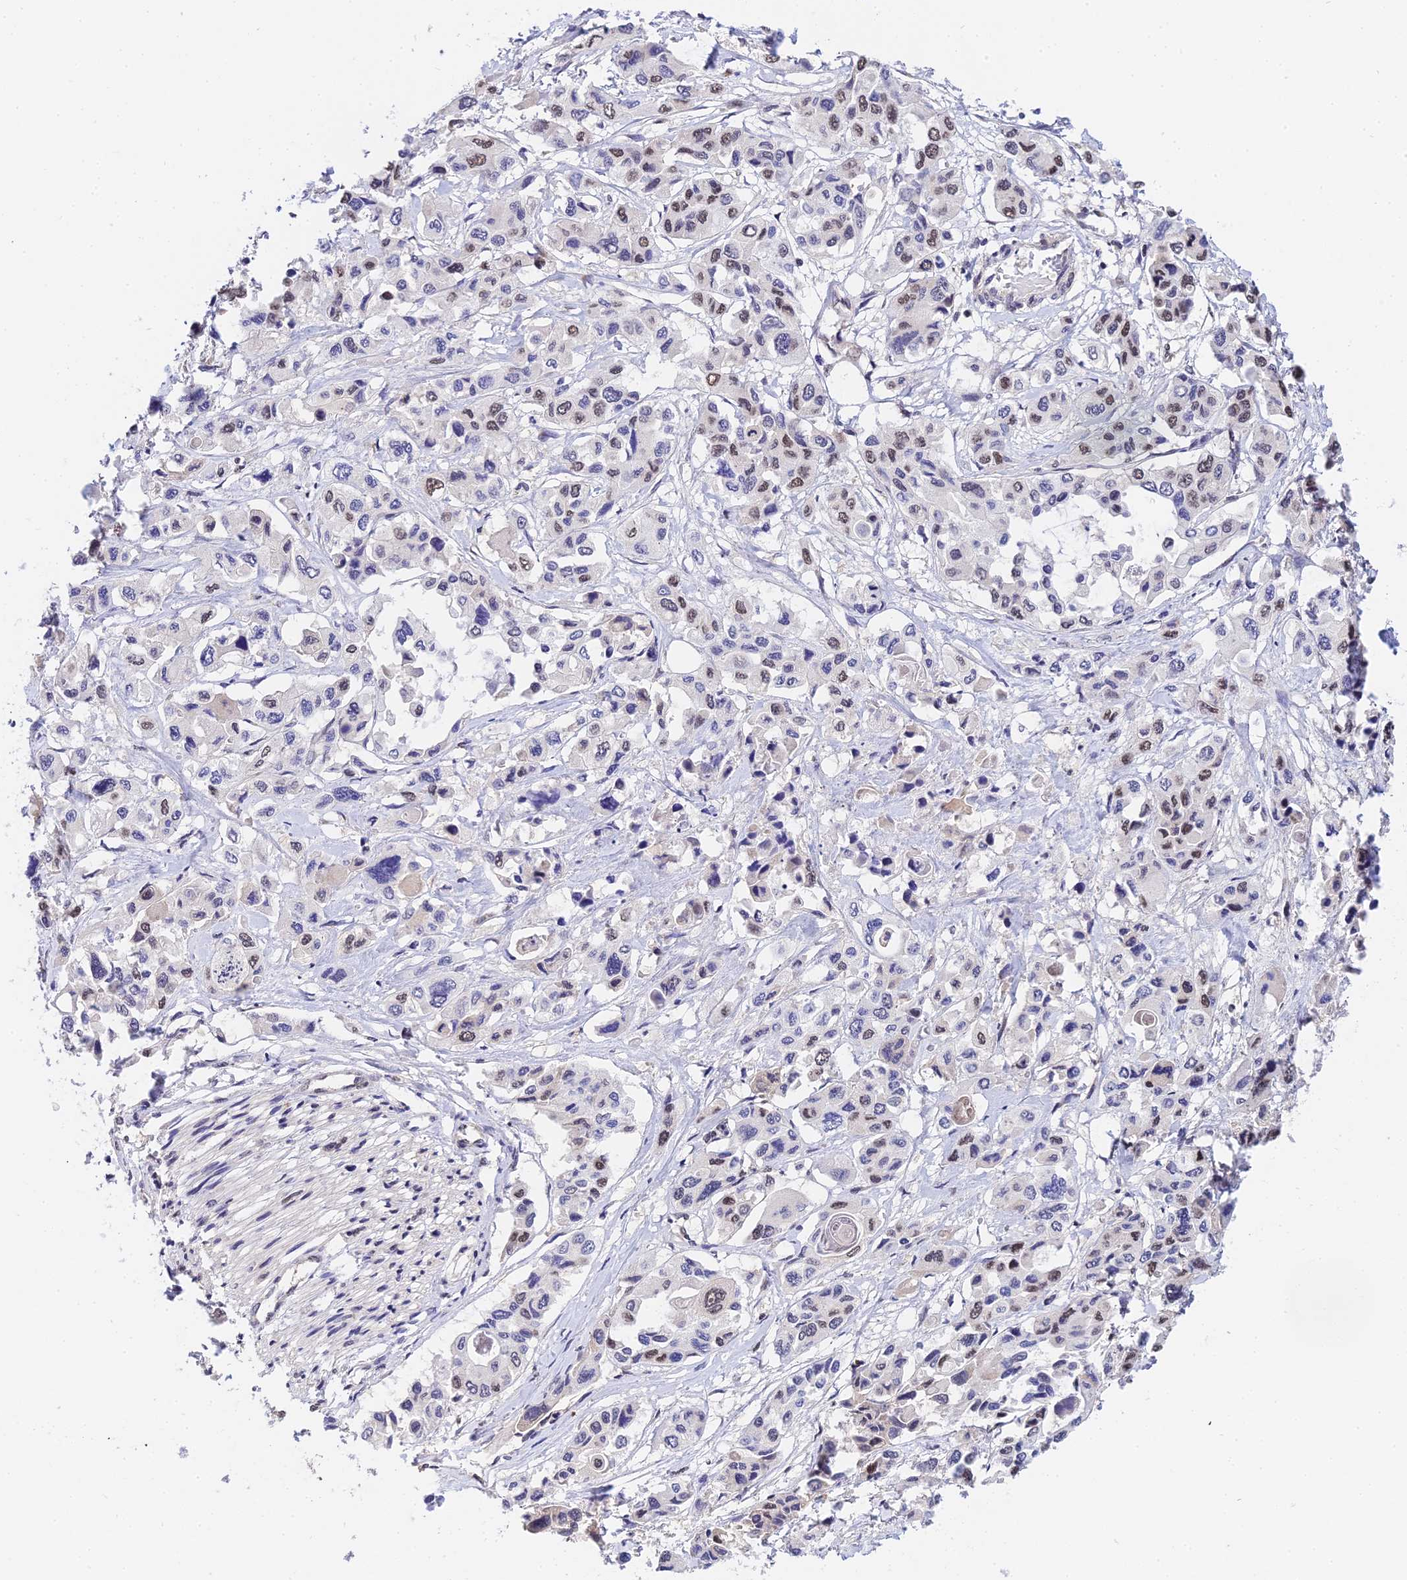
{"staining": {"intensity": "moderate", "quantity": "<25%", "location": "nuclear"}, "tissue": "pancreatic cancer", "cell_type": "Tumor cells", "image_type": "cancer", "snomed": [{"axis": "morphology", "description": "Adenocarcinoma, NOS"}, {"axis": "topography", "description": "Pancreas"}], "caption": "IHC of human pancreatic adenocarcinoma reveals low levels of moderate nuclear staining in approximately <25% of tumor cells.", "gene": "EXOSC3", "patient": {"sex": "male", "age": 92}}